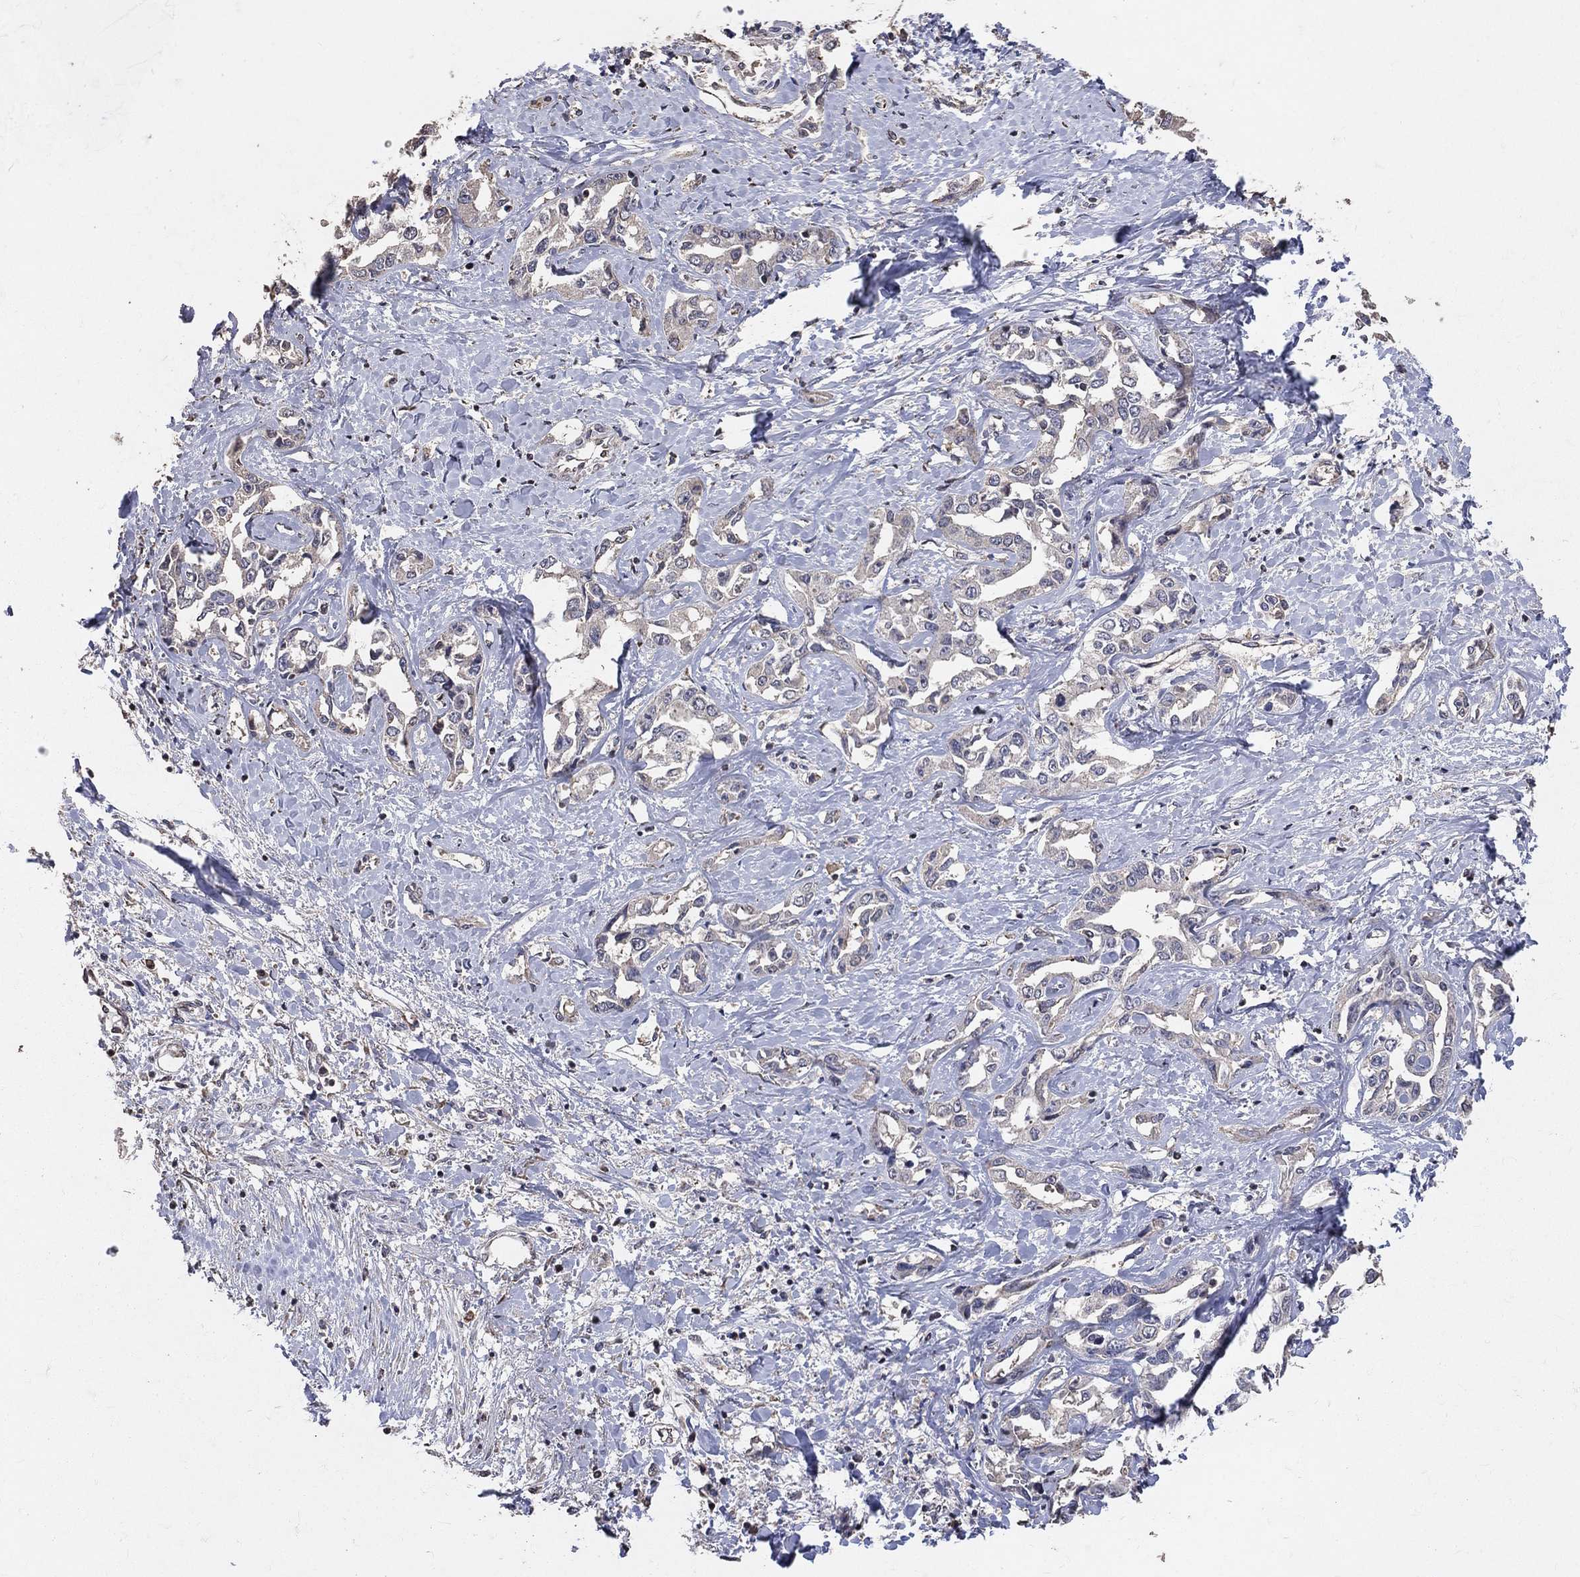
{"staining": {"intensity": "negative", "quantity": "none", "location": "none"}, "tissue": "liver cancer", "cell_type": "Tumor cells", "image_type": "cancer", "snomed": [{"axis": "morphology", "description": "Cholangiocarcinoma"}, {"axis": "topography", "description": "Liver"}], "caption": "DAB immunohistochemical staining of liver cancer demonstrates no significant staining in tumor cells.", "gene": "LY6K", "patient": {"sex": "male", "age": 59}}